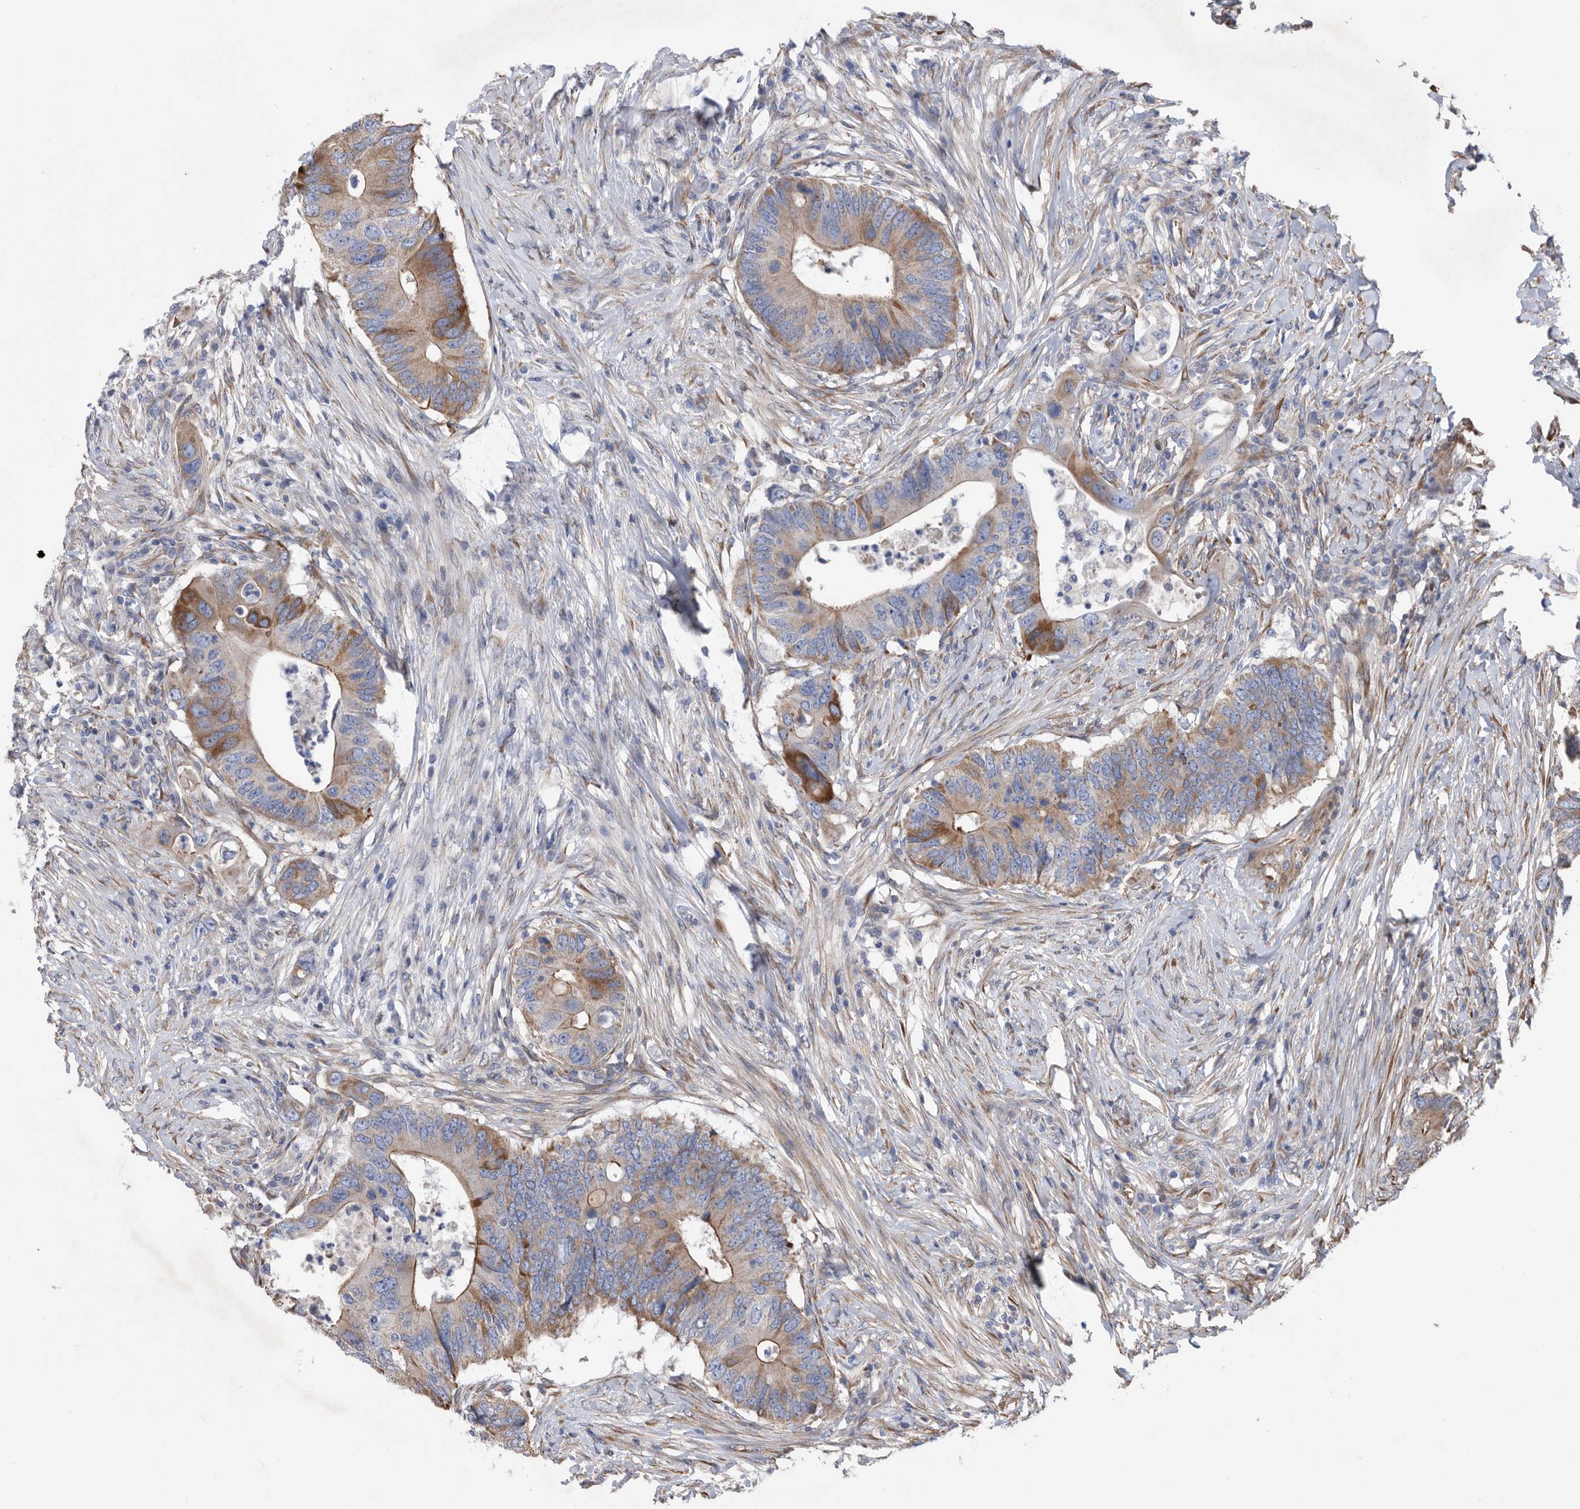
{"staining": {"intensity": "strong", "quantity": "<25%", "location": "cytoplasmic/membranous"}, "tissue": "colorectal cancer", "cell_type": "Tumor cells", "image_type": "cancer", "snomed": [{"axis": "morphology", "description": "Adenocarcinoma, NOS"}, {"axis": "topography", "description": "Colon"}], "caption": "Strong cytoplasmic/membranous protein staining is identified in approximately <25% of tumor cells in adenocarcinoma (colorectal).", "gene": "ATP13A3", "patient": {"sex": "male", "age": 71}}